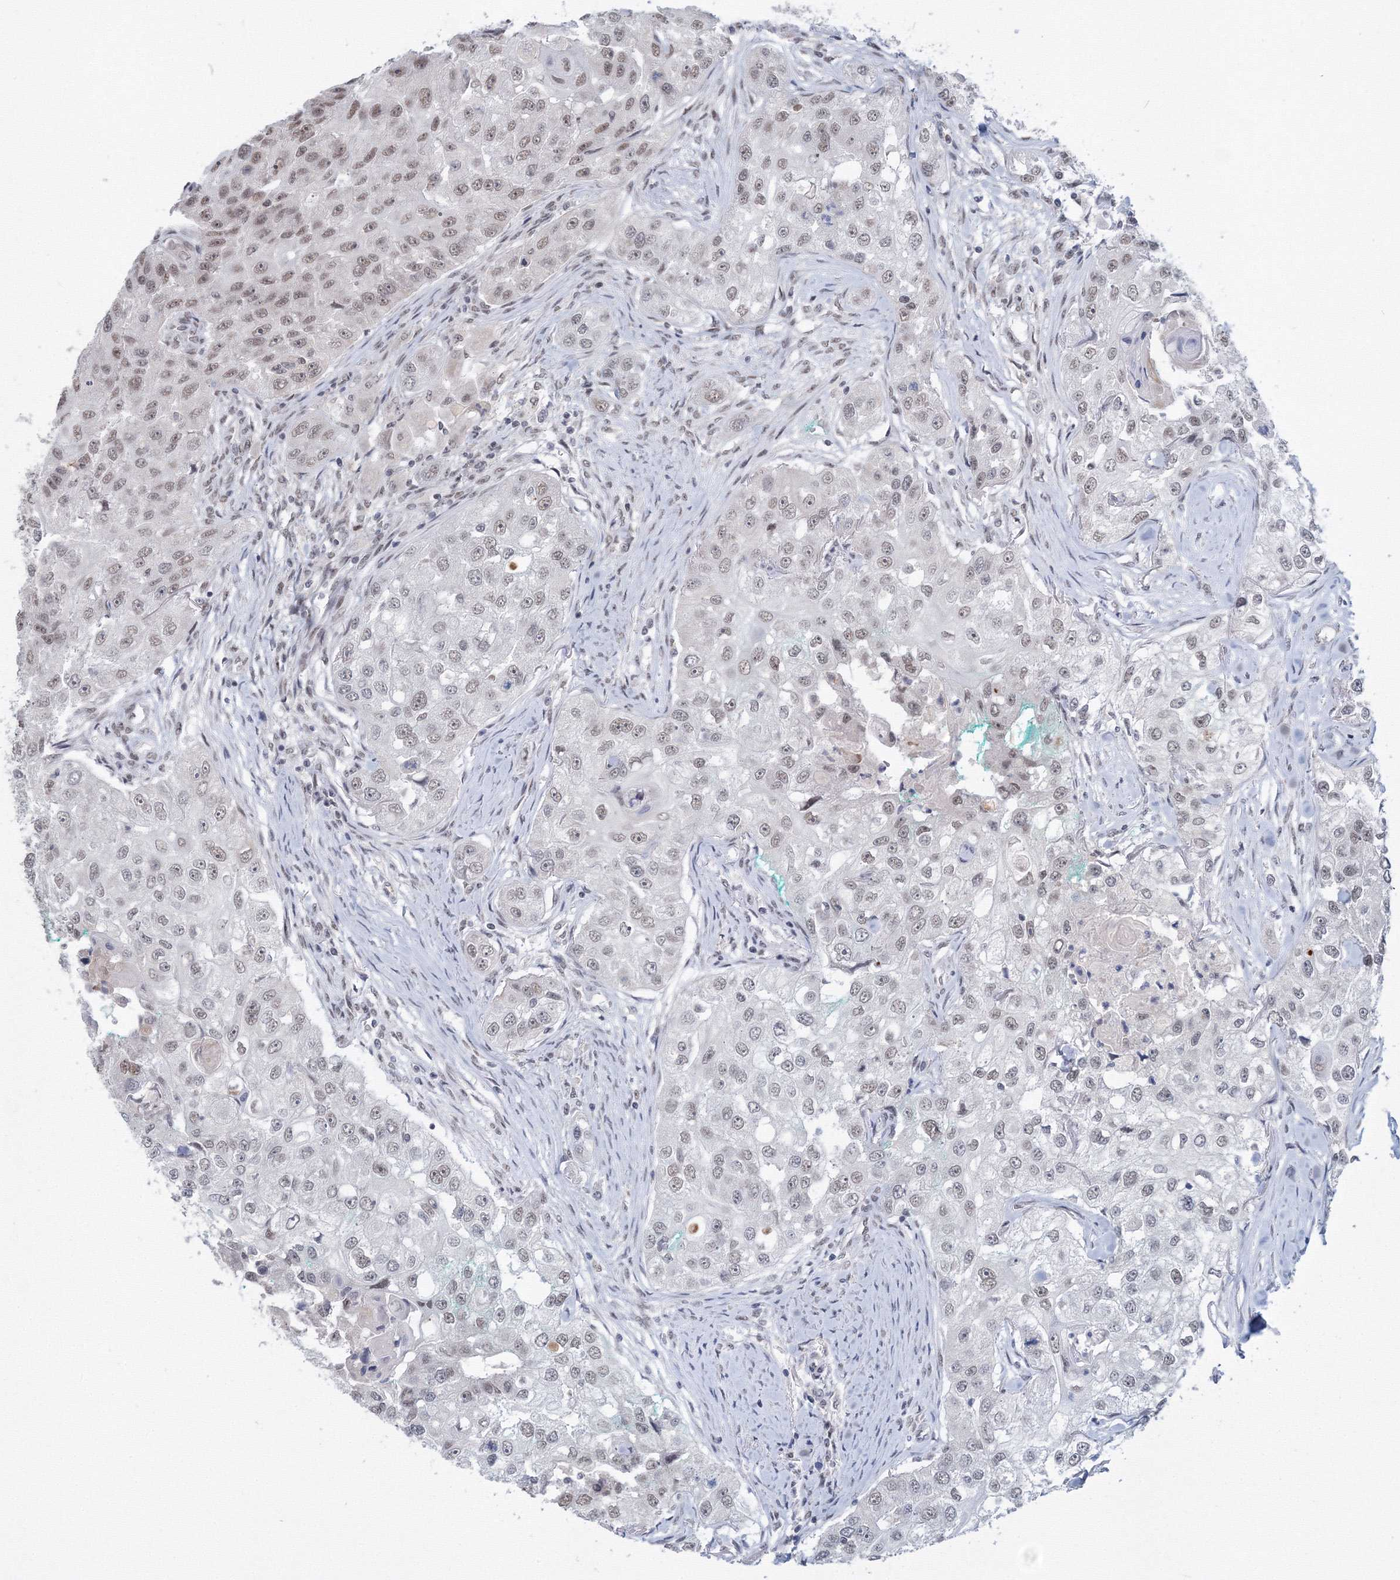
{"staining": {"intensity": "weak", "quantity": "<25%", "location": "nuclear"}, "tissue": "head and neck cancer", "cell_type": "Tumor cells", "image_type": "cancer", "snomed": [{"axis": "morphology", "description": "Normal tissue, NOS"}, {"axis": "morphology", "description": "Squamous cell carcinoma, NOS"}, {"axis": "topography", "description": "Skeletal muscle"}, {"axis": "topography", "description": "Head-Neck"}], "caption": "This is a histopathology image of IHC staining of head and neck squamous cell carcinoma, which shows no staining in tumor cells.", "gene": "SF3B6", "patient": {"sex": "male", "age": 51}}